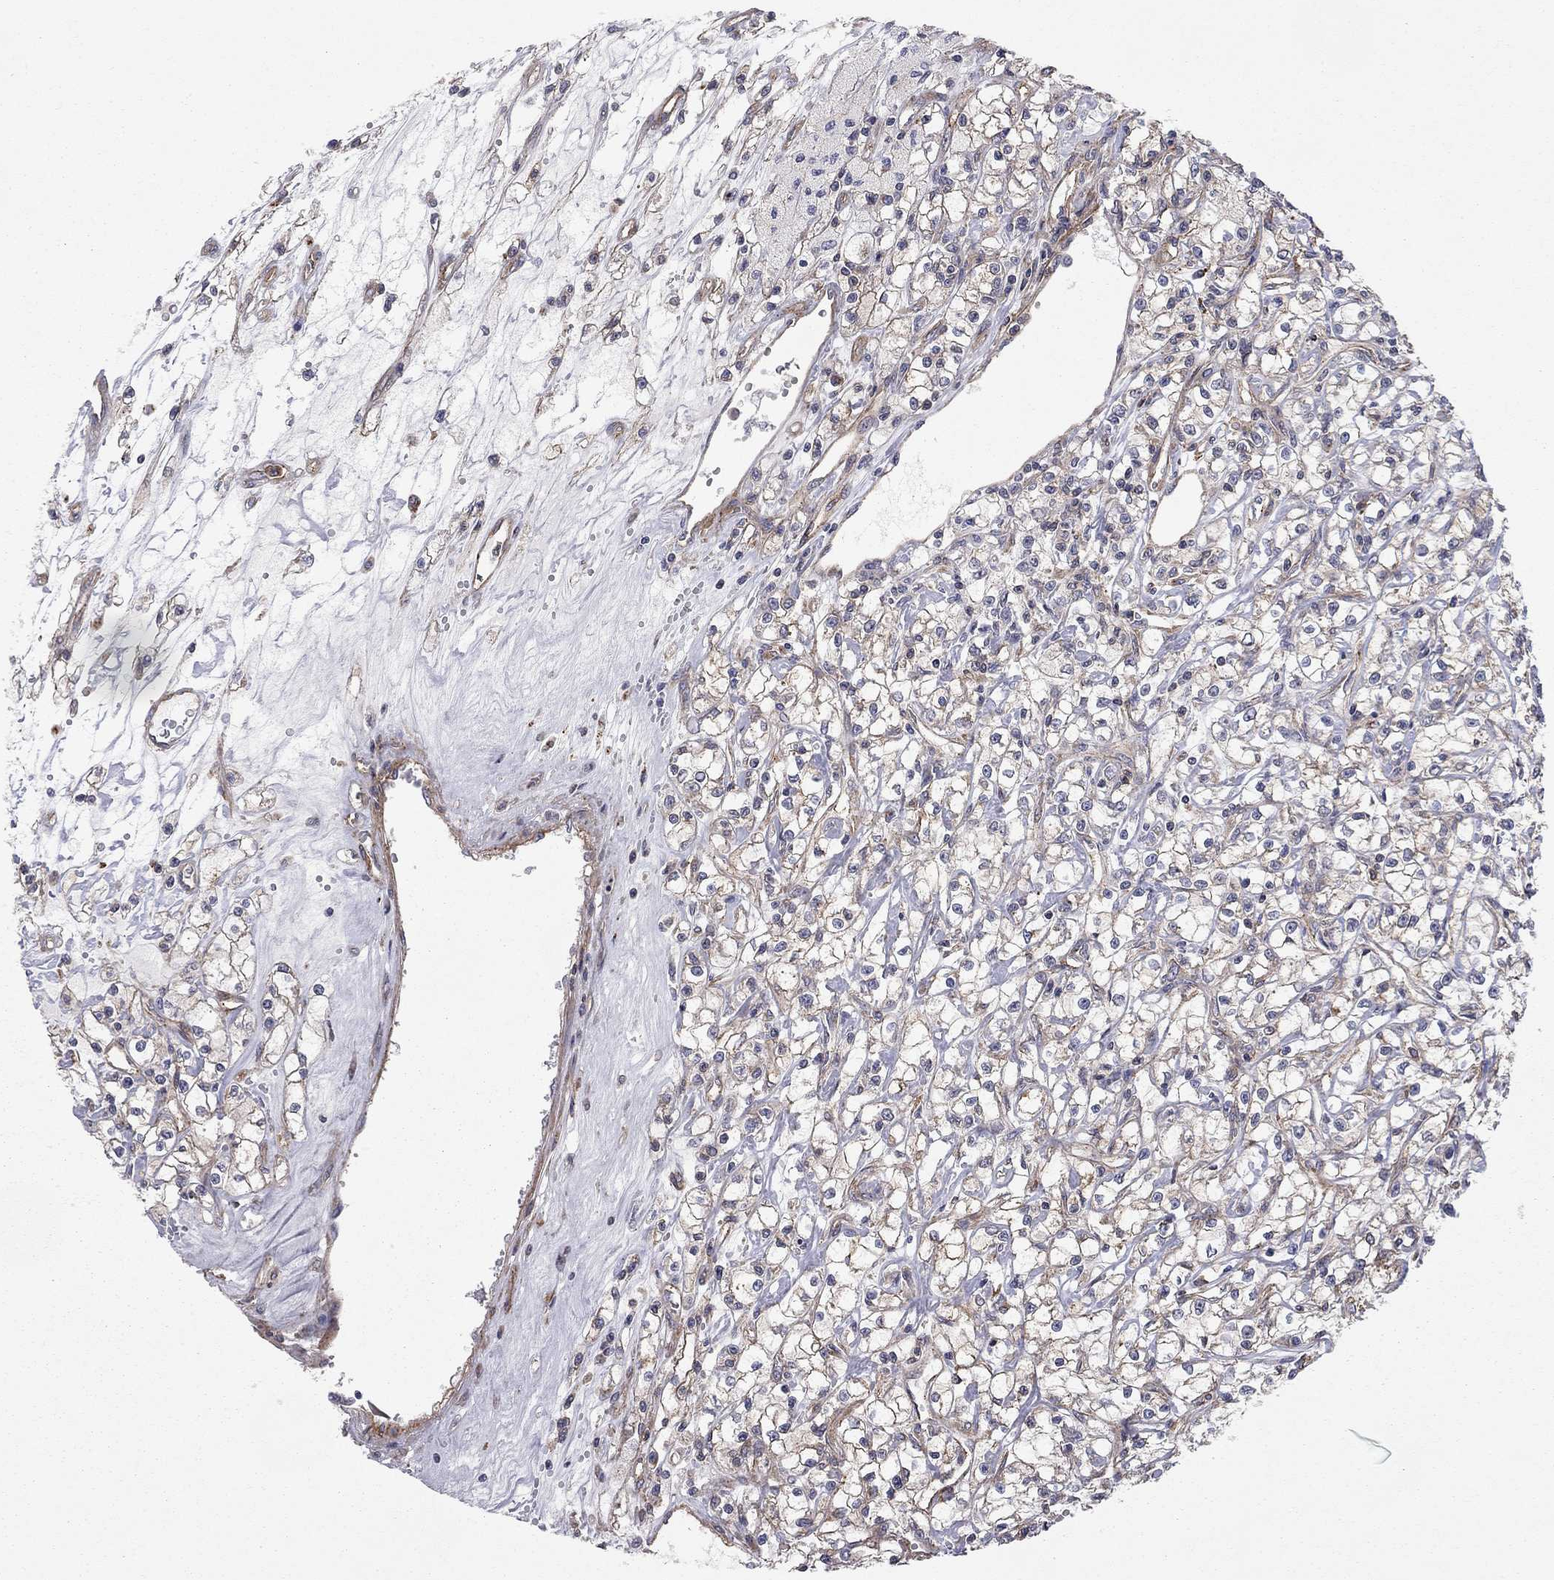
{"staining": {"intensity": "moderate", "quantity": "<25%", "location": "cytoplasmic/membranous"}, "tissue": "renal cancer", "cell_type": "Tumor cells", "image_type": "cancer", "snomed": [{"axis": "morphology", "description": "Adenocarcinoma, NOS"}, {"axis": "topography", "description": "Kidney"}], "caption": "Adenocarcinoma (renal) stained for a protein (brown) exhibits moderate cytoplasmic/membranous positive staining in about <25% of tumor cells.", "gene": "RASEF", "patient": {"sex": "female", "age": 59}}